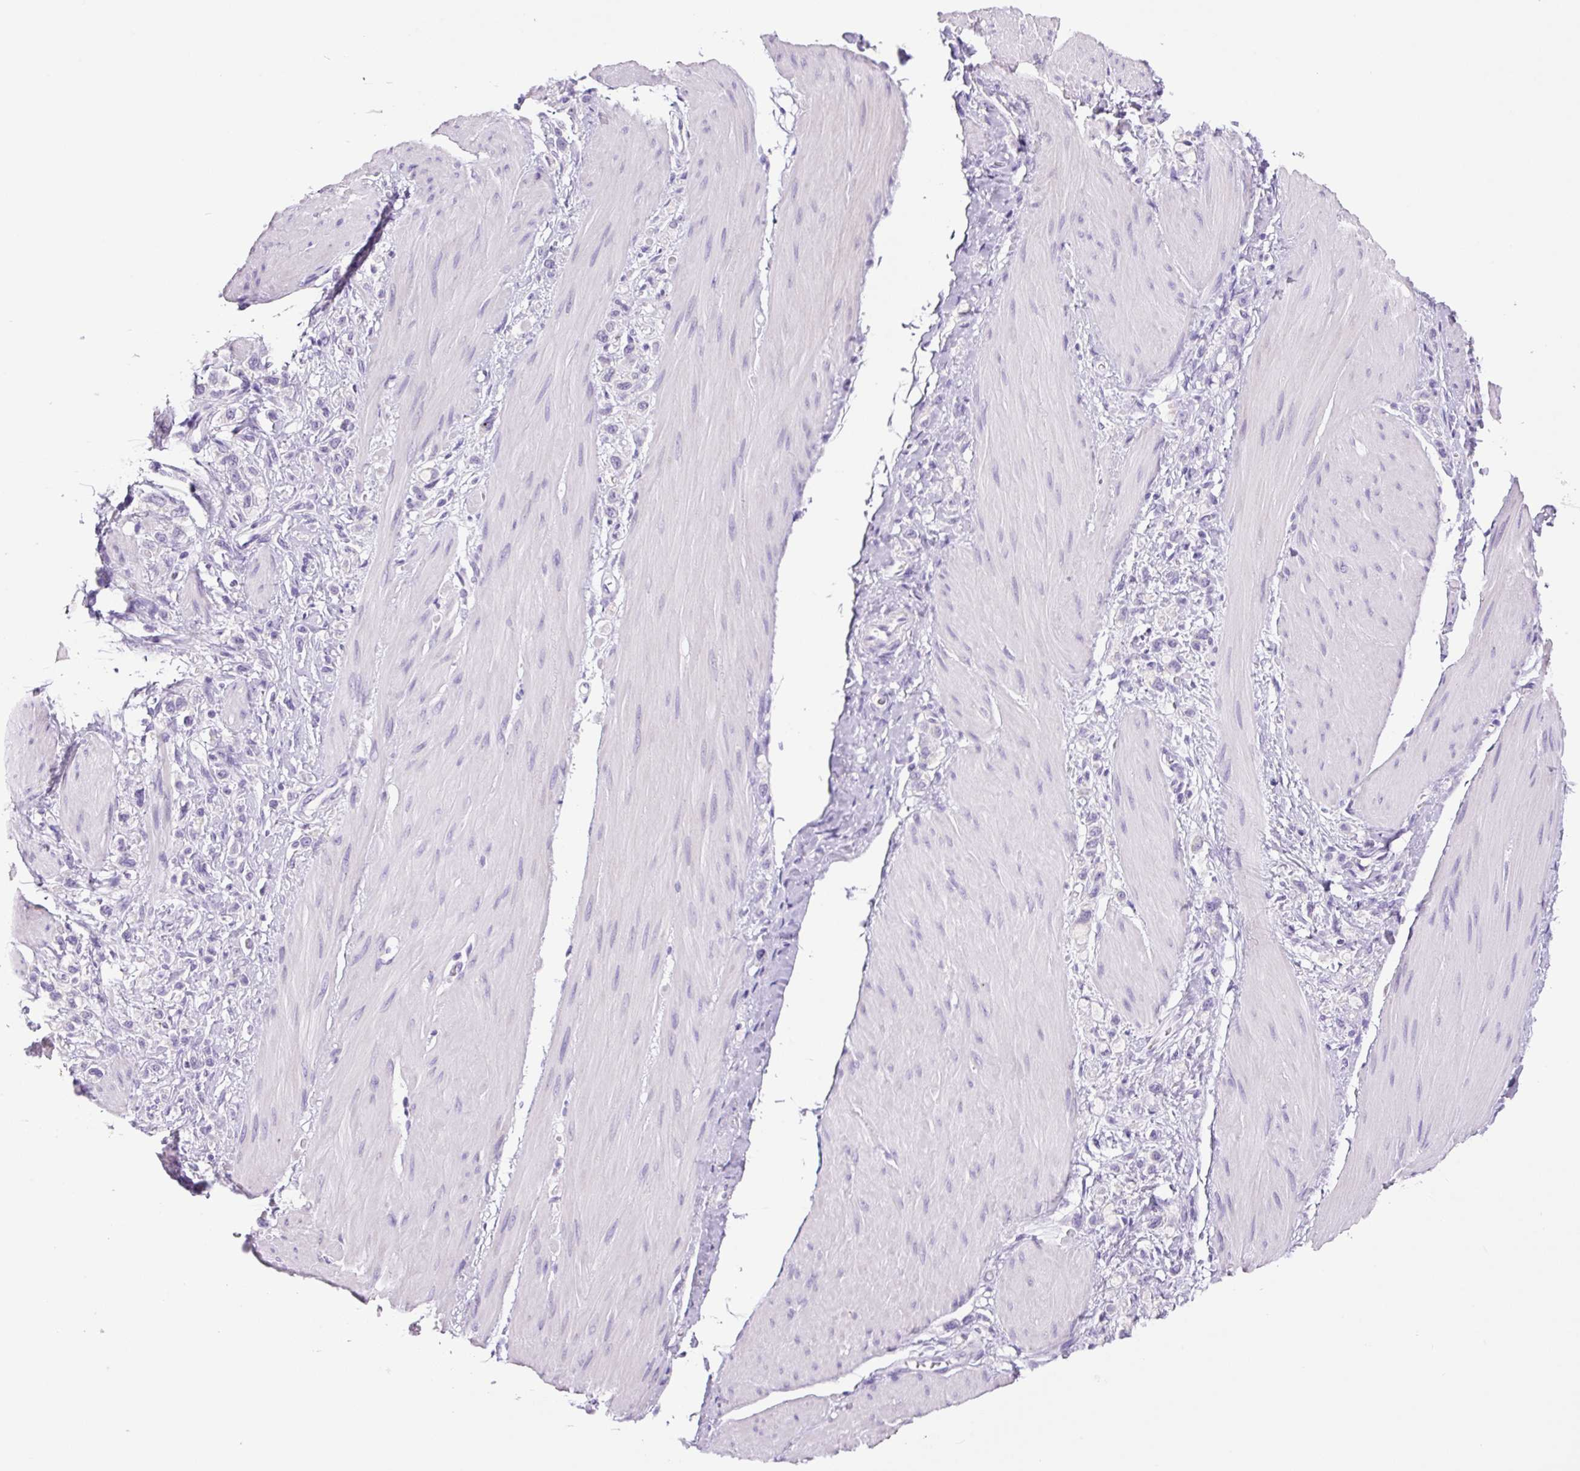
{"staining": {"intensity": "negative", "quantity": "none", "location": "none"}, "tissue": "stomach cancer", "cell_type": "Tumor cells", "image_type": "cancer", "snomed": [{"axis": "morphology", "description": "Adenocarcinoma, NOS"}, {"axis": "topography", "description": "Stomach"}], "caption": "IHC image of human stomach cancer stained for a protein (brown), which shows no staining in tumor cells. (DAB (3,3'-diaminobenzidine) immunohistochemistry (IHC) visualized using brightfield microscopy, high magnification).", "gene": "CHGA", "patient": {"sex": "female", "age": 65}}